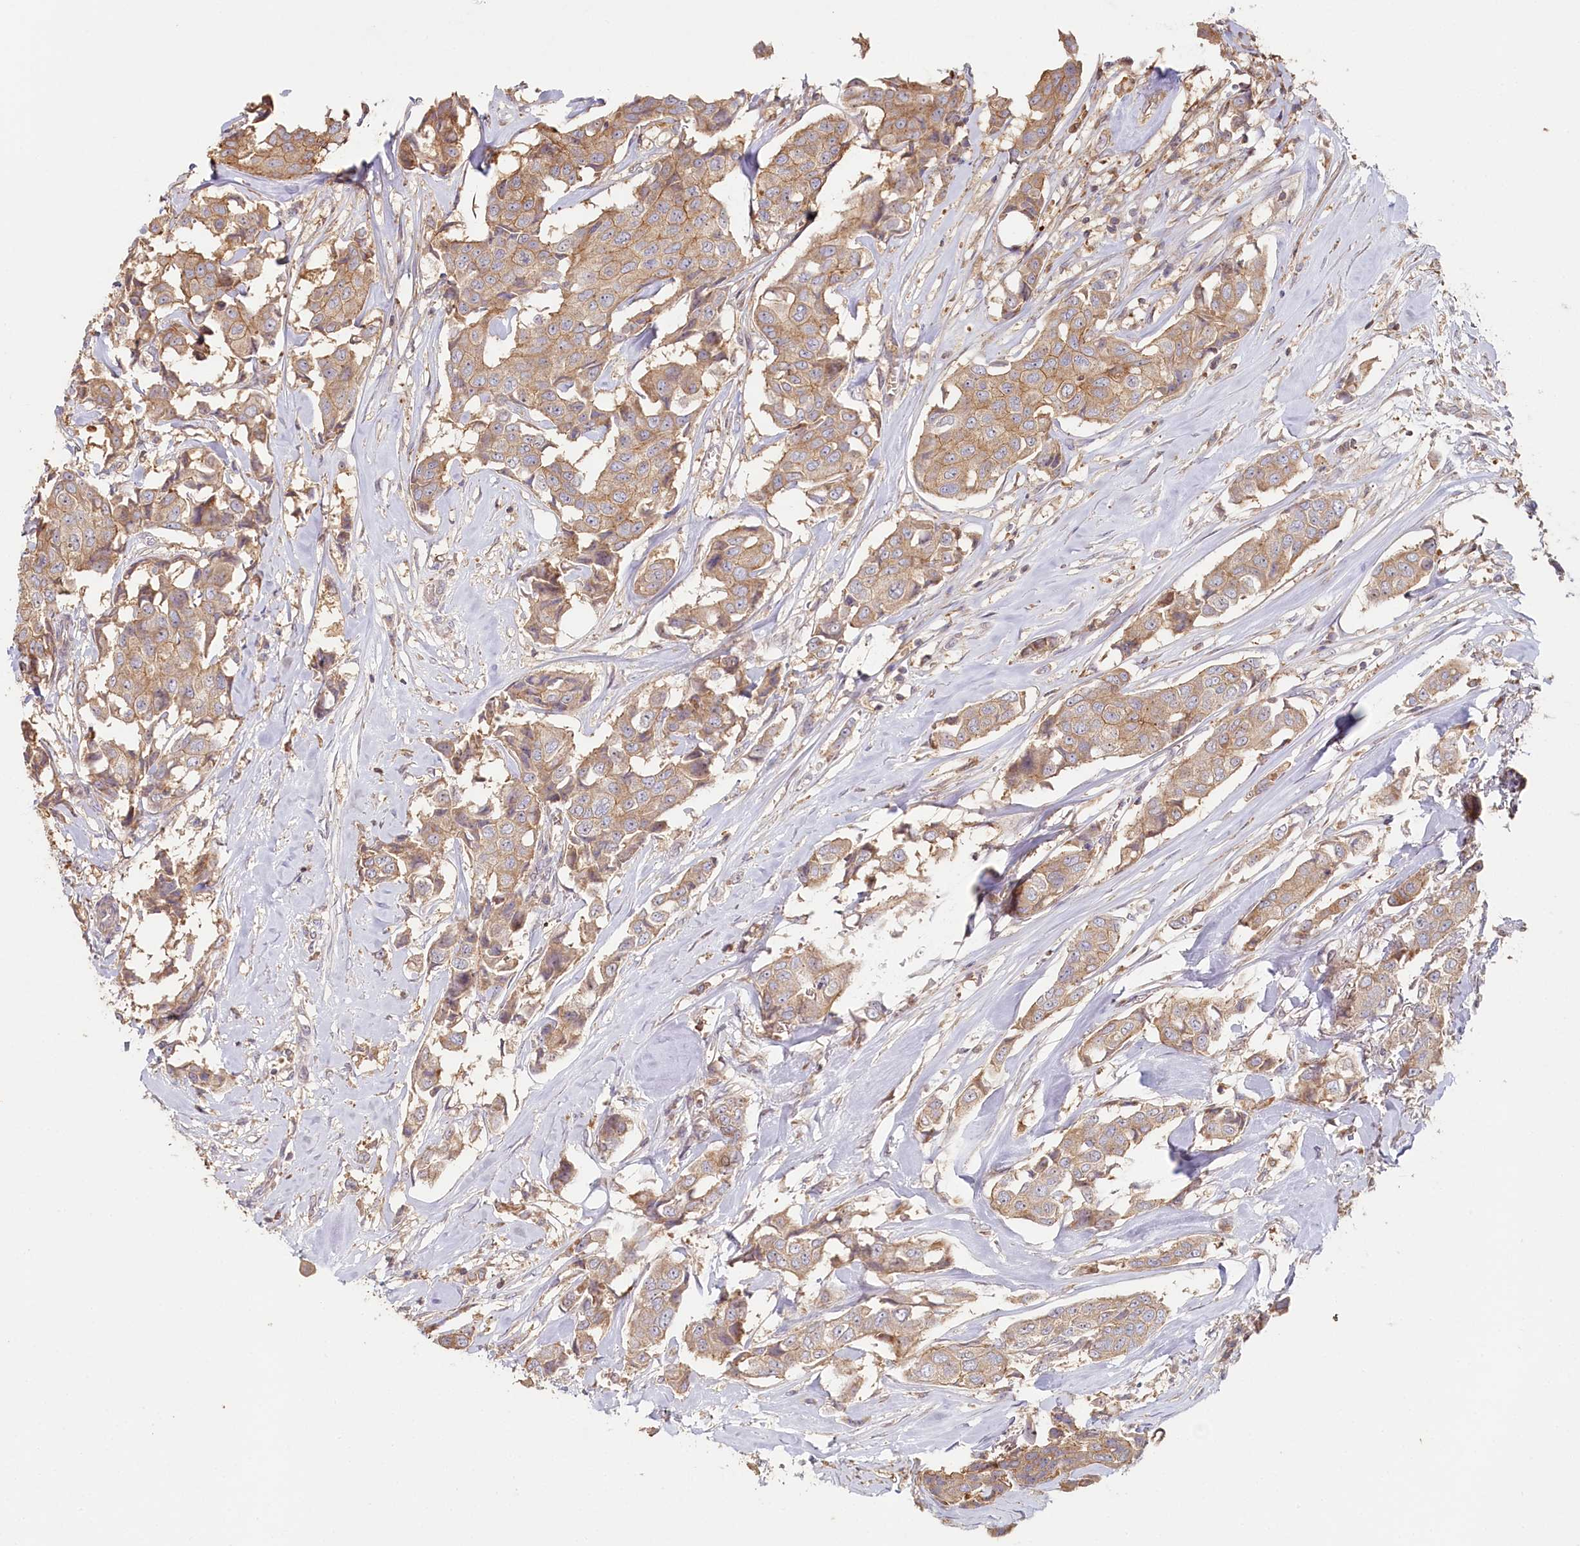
{"staining": {"intensity": "weak", "quantity": ">75%", "location": "cytoplasmic/membranous"}, "tissue": "breast cancer", "cell_type": "Tumor cells", "image_type": "cancer", "snomed": [{"axis": "morphology", "description": "Duct carcinoma"}, {"axis": "topography", "description": "Breast"}], "caption": "Immunohistochemistry (IHC) photomicrograph of breast invasive ductal carcinoma stained for a protein (brown), which displays low levels of weak cytoplasmic/membranous expression in about >75% of tumor cells.", "gene": "HAL", "patient": {"sex": "female", "age": 80}}